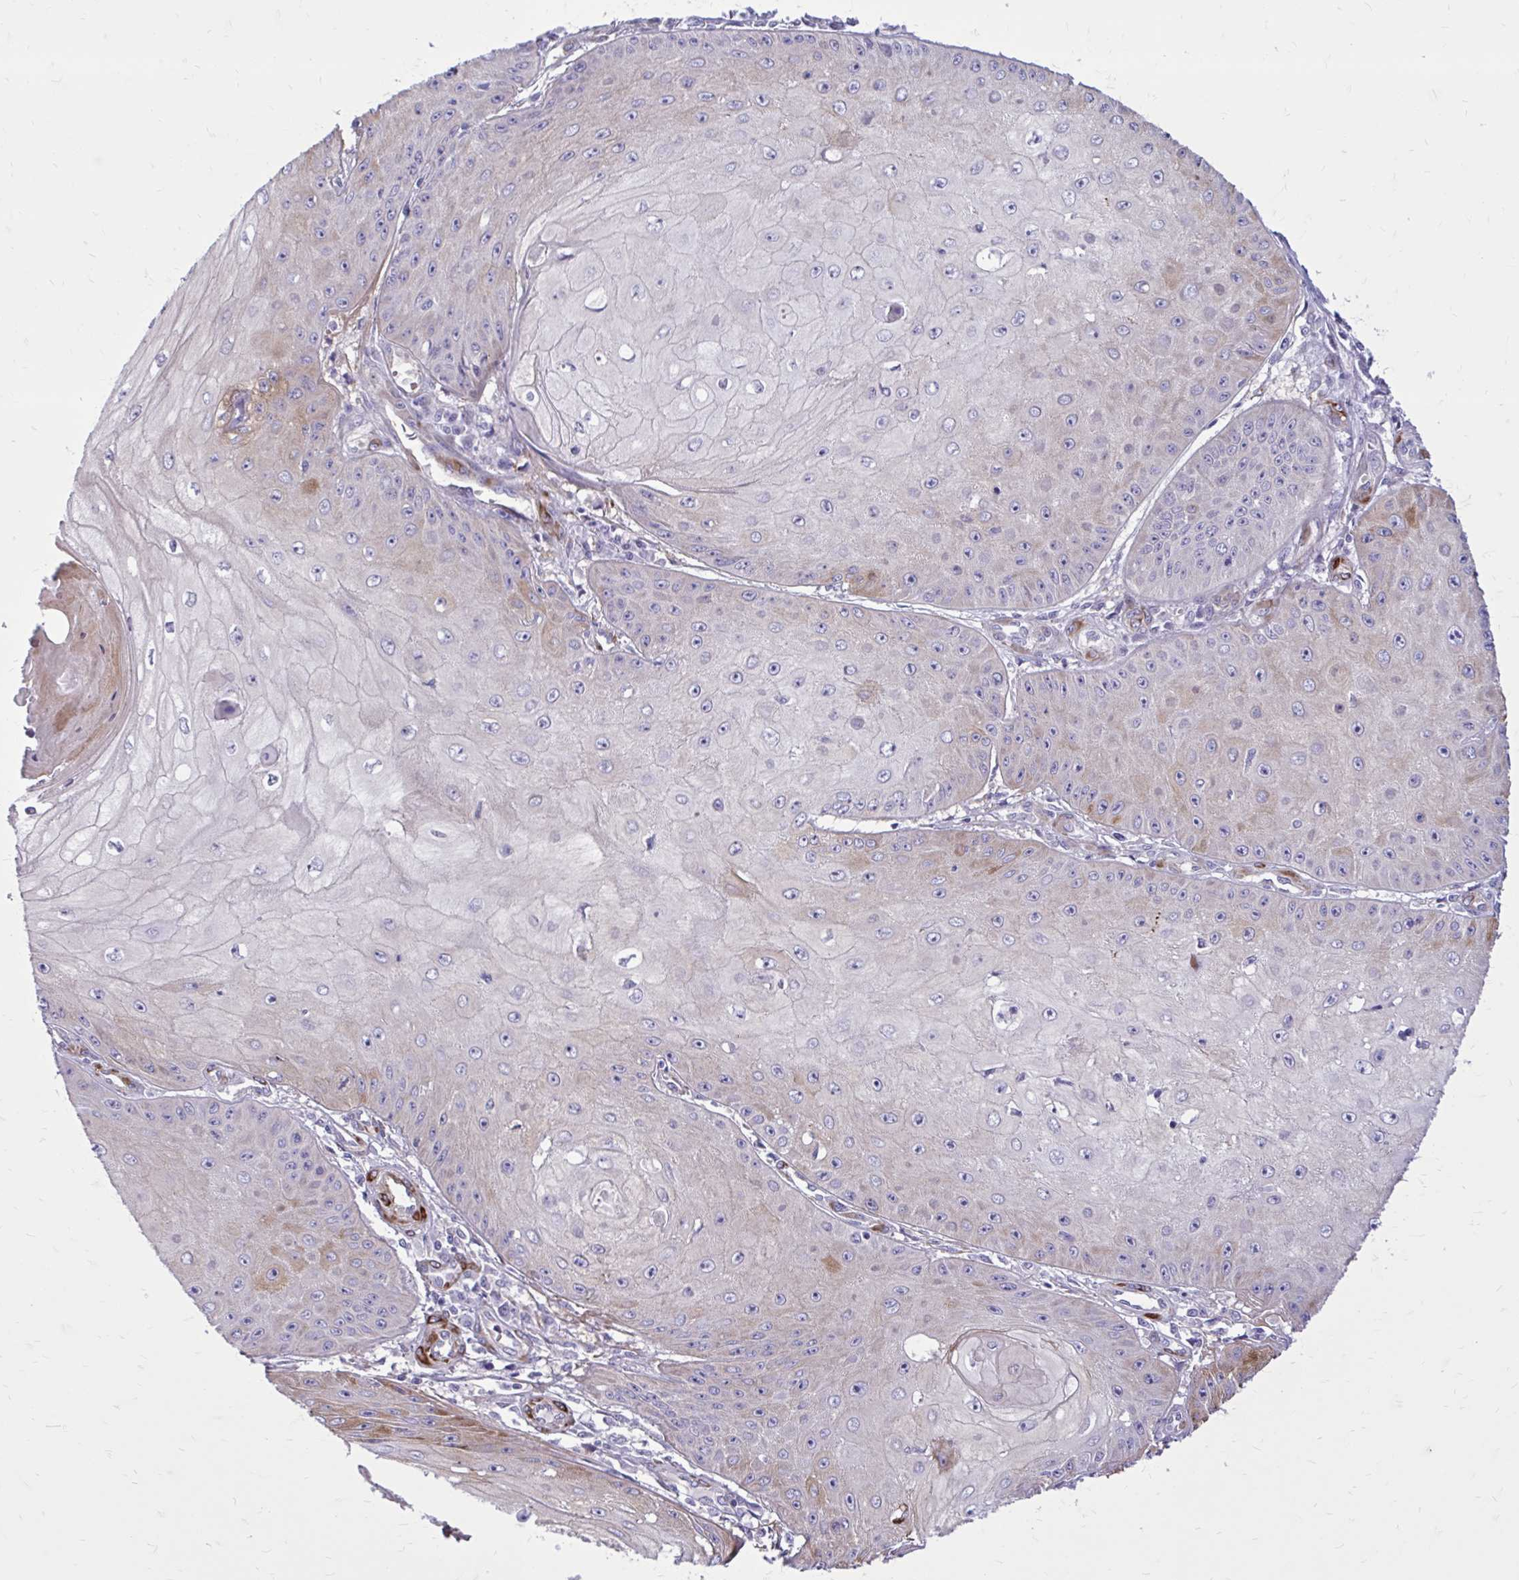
{"staining": {"intensity": "weak", "quantity": "<25%", "location": "cytoplasmic/membranous"}, "tissue": "skin cancer", "cell_type": "Tumor cells", "image_type": "cancer", "snomed": [{"axis": "morphology", "description": "Squamous cell carcinoma, NOS"}, {"axis": "topography", "description": "Skin"}], "caption": "Protein analysis of skin cancer displays no significant staining in tumor cells. Nuclei are stained in blue.", "gene": "BEND5", "patient": {"sex": "male", "age": 70}}